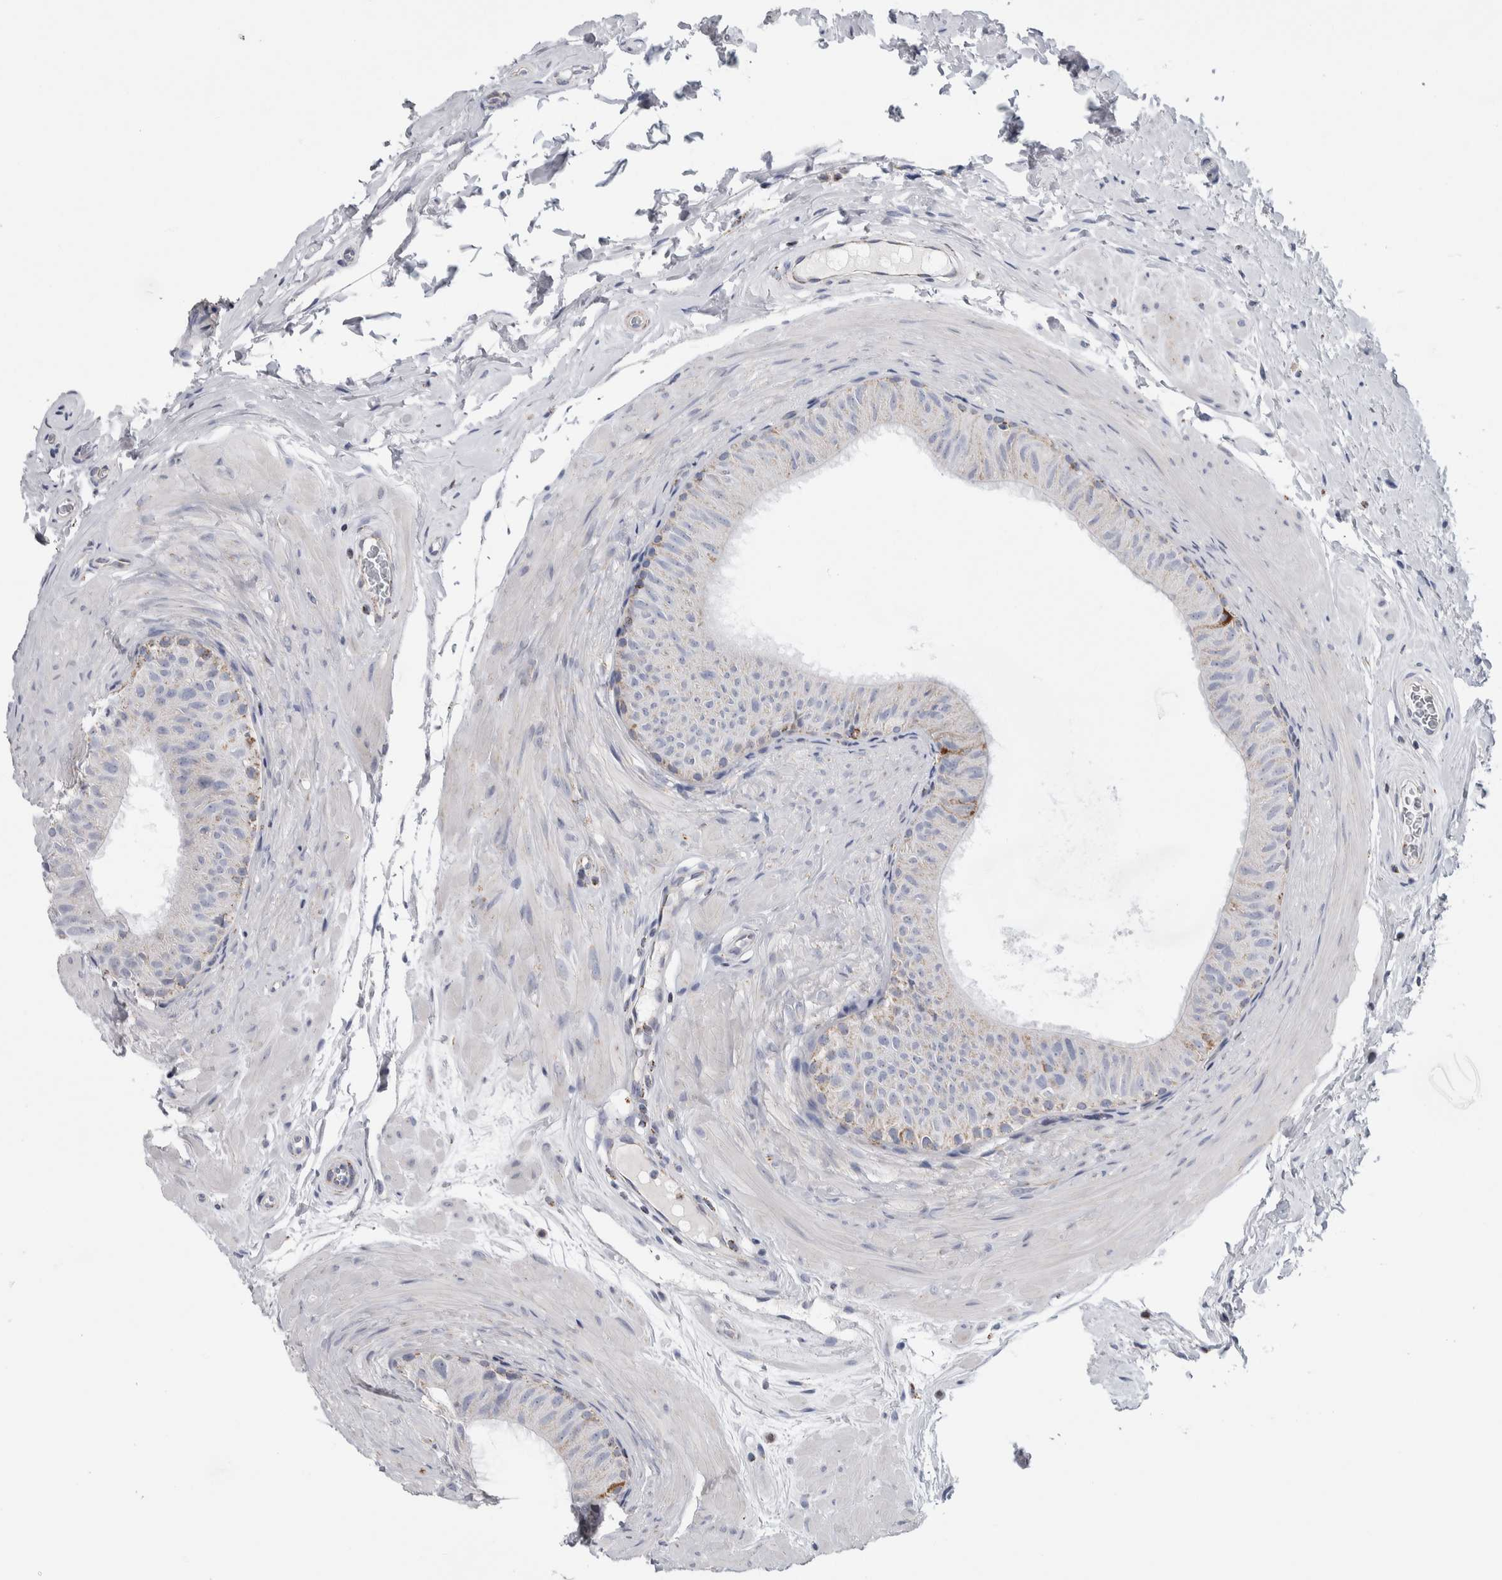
{"staining": {"intensity": "moderate", "quantity": "<25%", "location": "cytoplasmic/membranous"}, "tissue": "epididymis", "cell_type": "Glandular cells", "image_type": "normal", "snomed": [{"axis": "morphology", "description": "Normal tissue, NOS"}, {"axis": "topography", "description": "Epididymis"}], "caption": "Epididymis stained with IHC shows moderate cytoplasmic/membranous positivity in approximately <25% of glandular cells.", "gene": "ETFA", "patient": {"sex": "male", "age": 34}}